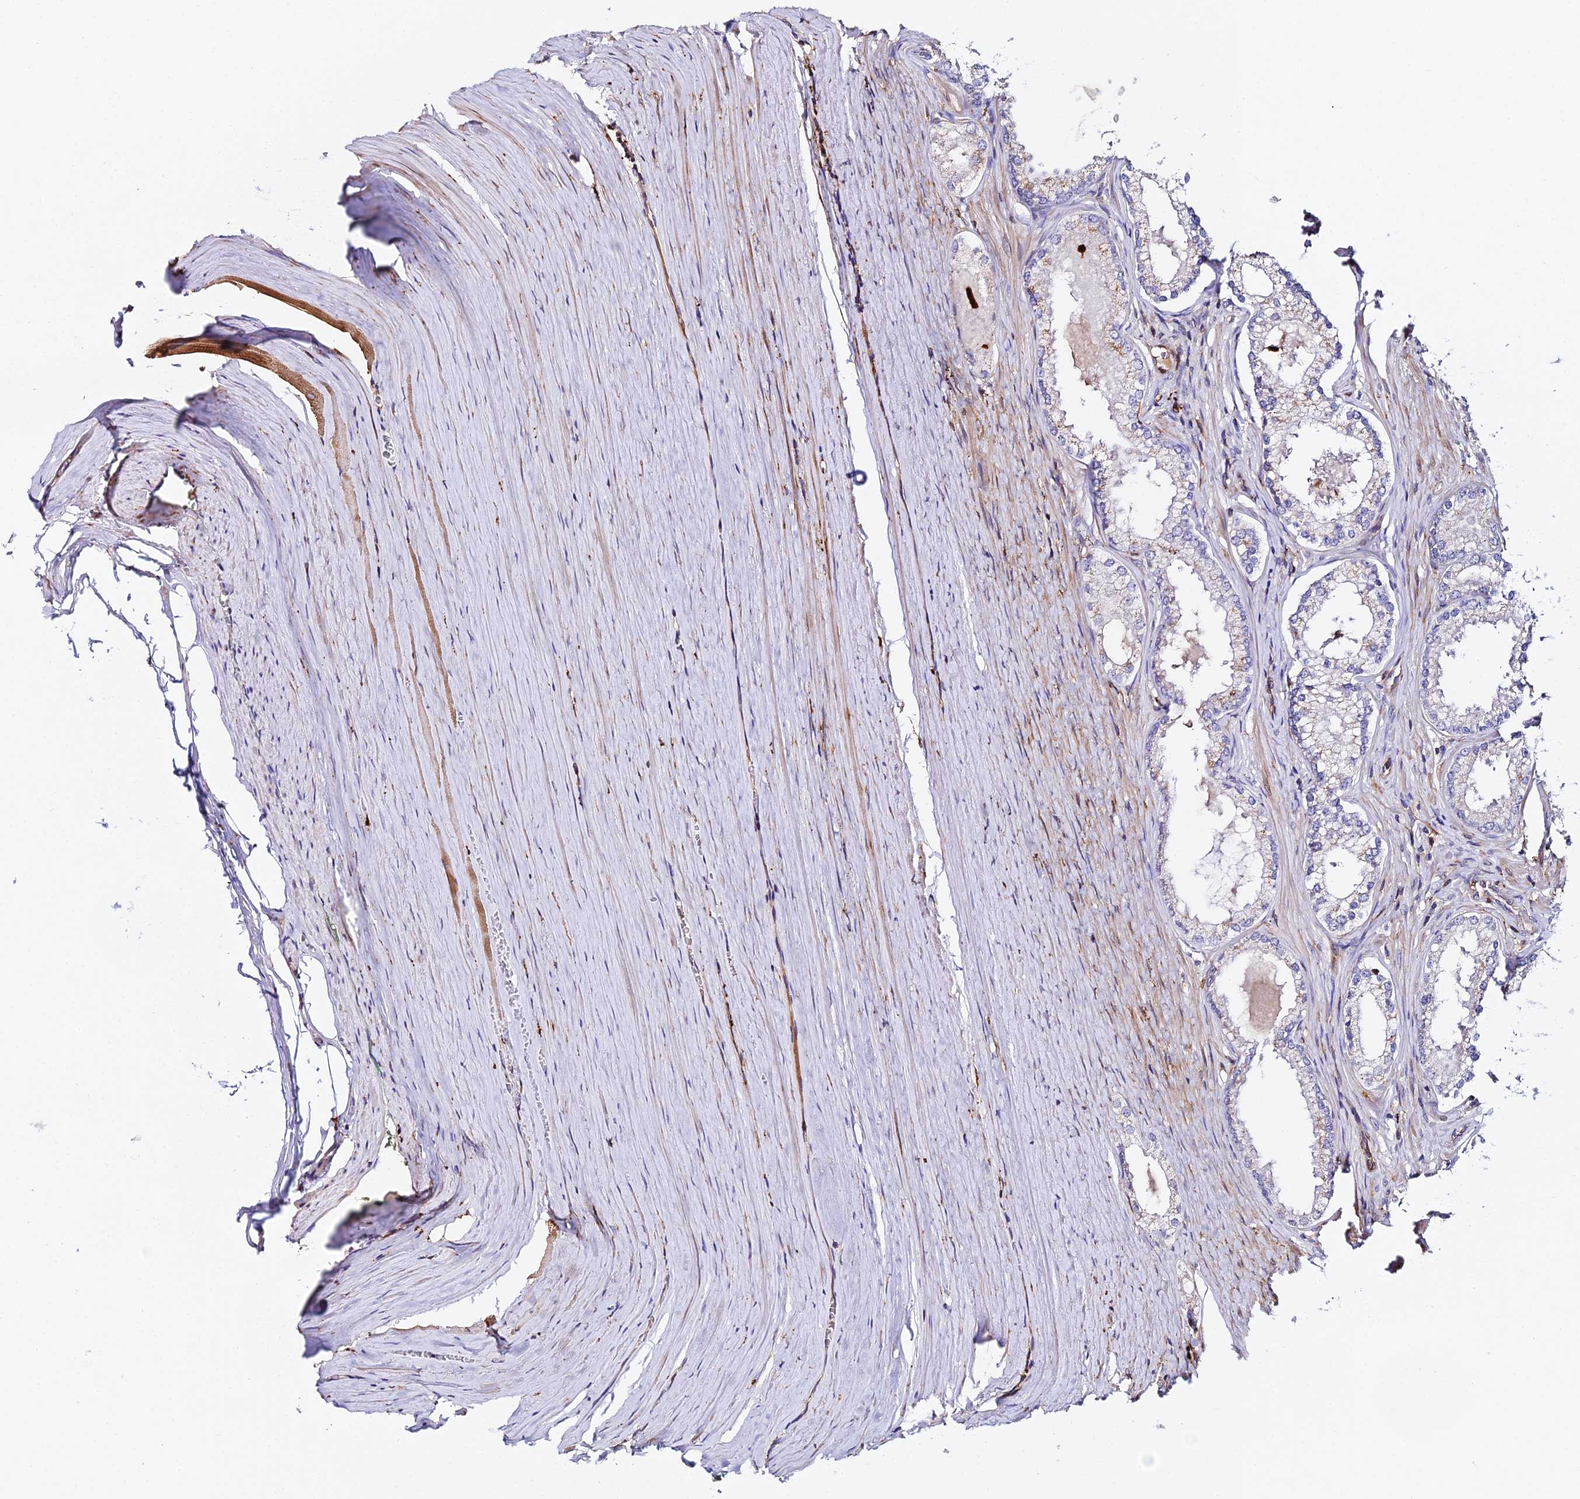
{"staining": {"intensity": "weak", "quantity": "<25%", "location": "cytoplasmic/membranous"}, "tissue": "prostate cancer", "cell_type": "Tumor cells", "image_type": "cancer", "snomed": [{"axis": "morphology", "description": "Adenocarcinoma, High grade"}, {"axis": "topography", "description": "Prostate"}], "caption": "An IHC image of prostate cancer (adenocarcinoma (high-grade)) is shown. There is no staining in tumor cells of prostate cancer (adenocarcinoma (high-grade)).", "gene": "TRPV2", "patient": {"sex": "male", "age": 68}}